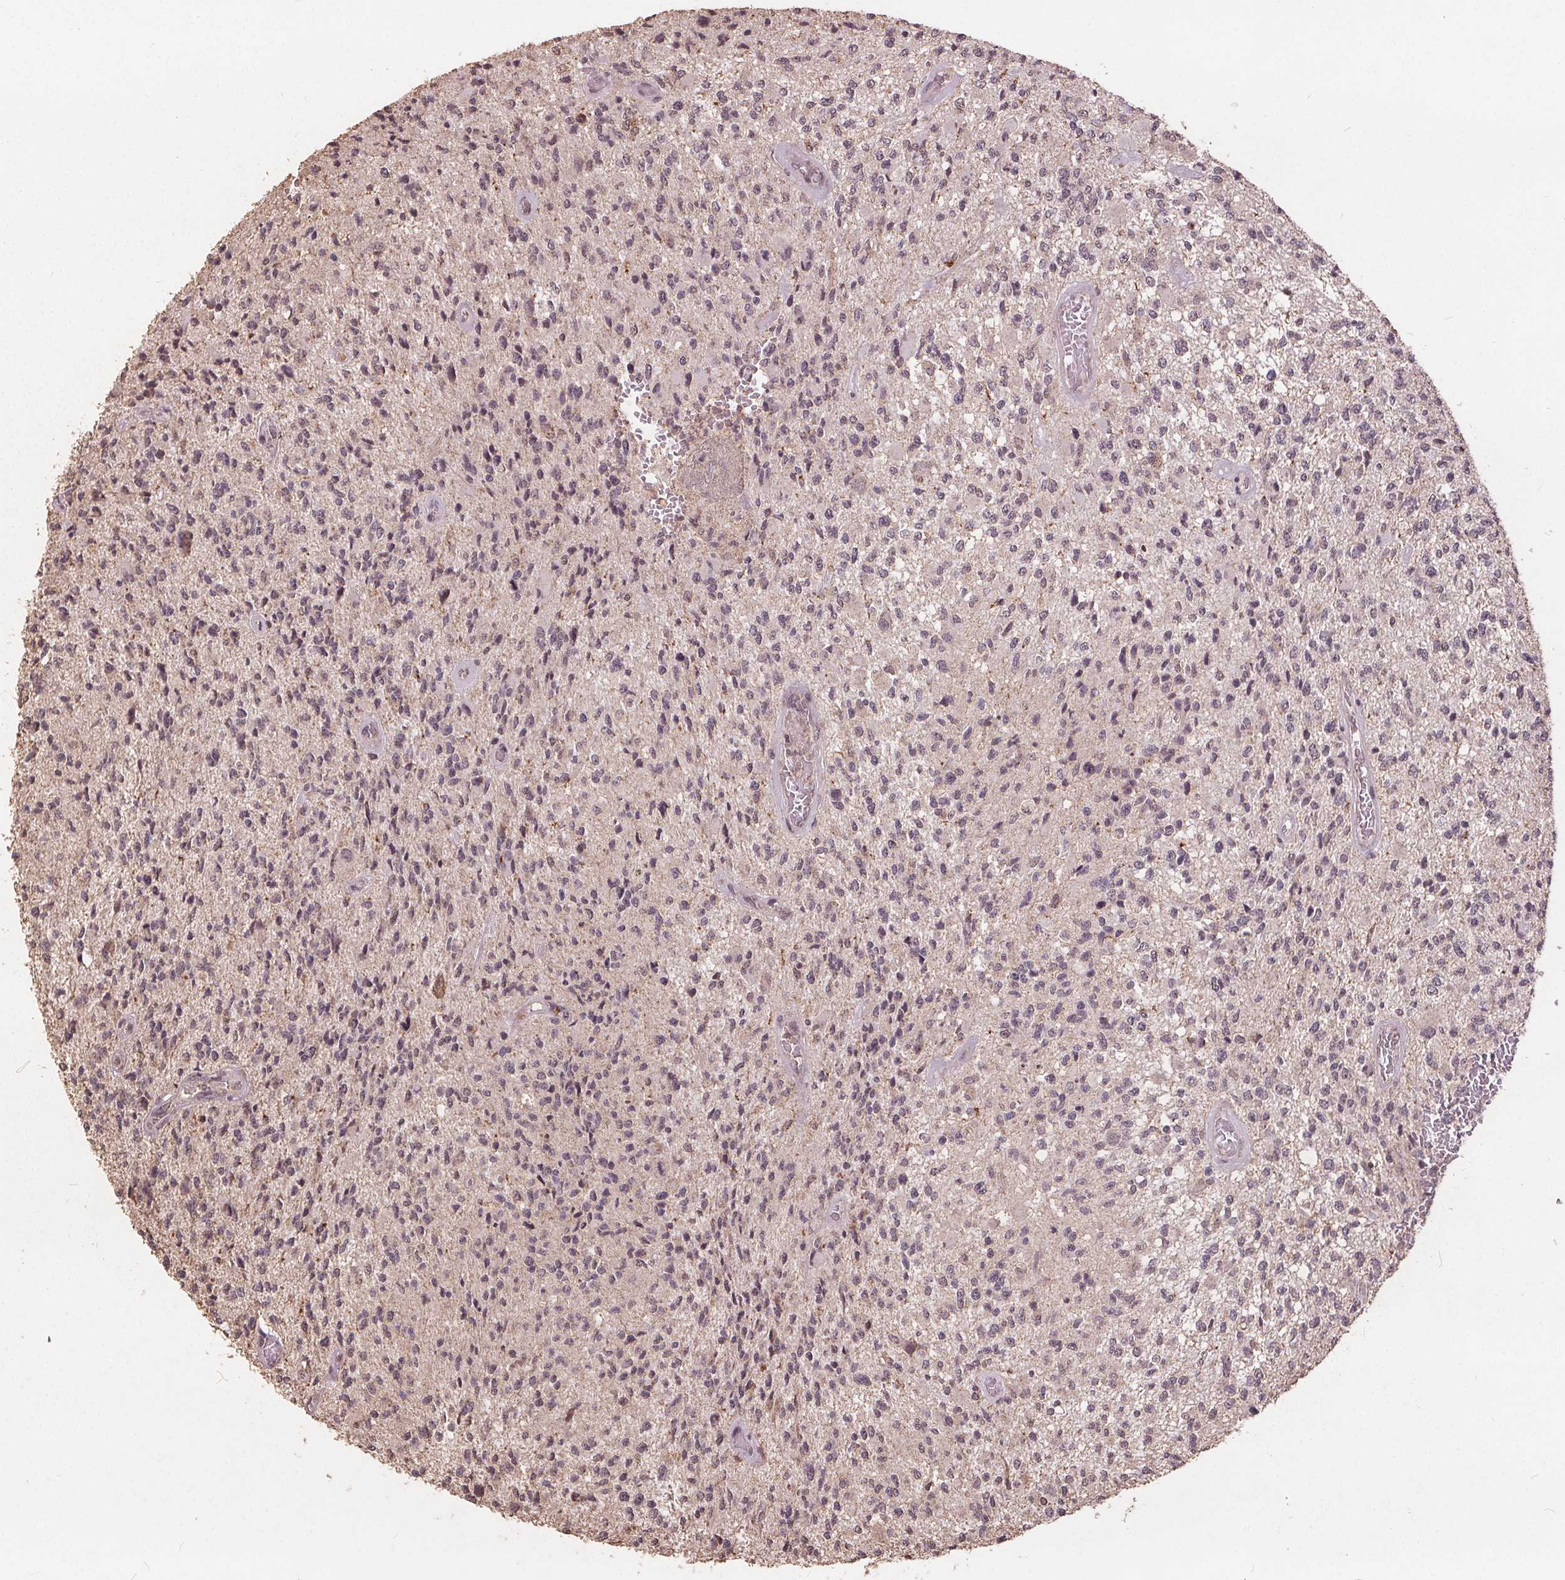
{"staining": {"intensity": "weak", "quantity": "<25%", "location": "nuclear"}, "tissue": "glioma", "cell_type": "Tumor cells", "image_type": "cancer", "snomed": [{"axis": "morphology", "description": "Glioma, malignant, High grade"}, {"axis": "topography", "description": "Brain"}], "caption": "IHC photomicrograph of human malignant high-grade glioma stained for a protein (brown), which reveals no positivity in tumor cells.", "gene": "DSG3", "patient": {"sex": "female", "age": 63}}